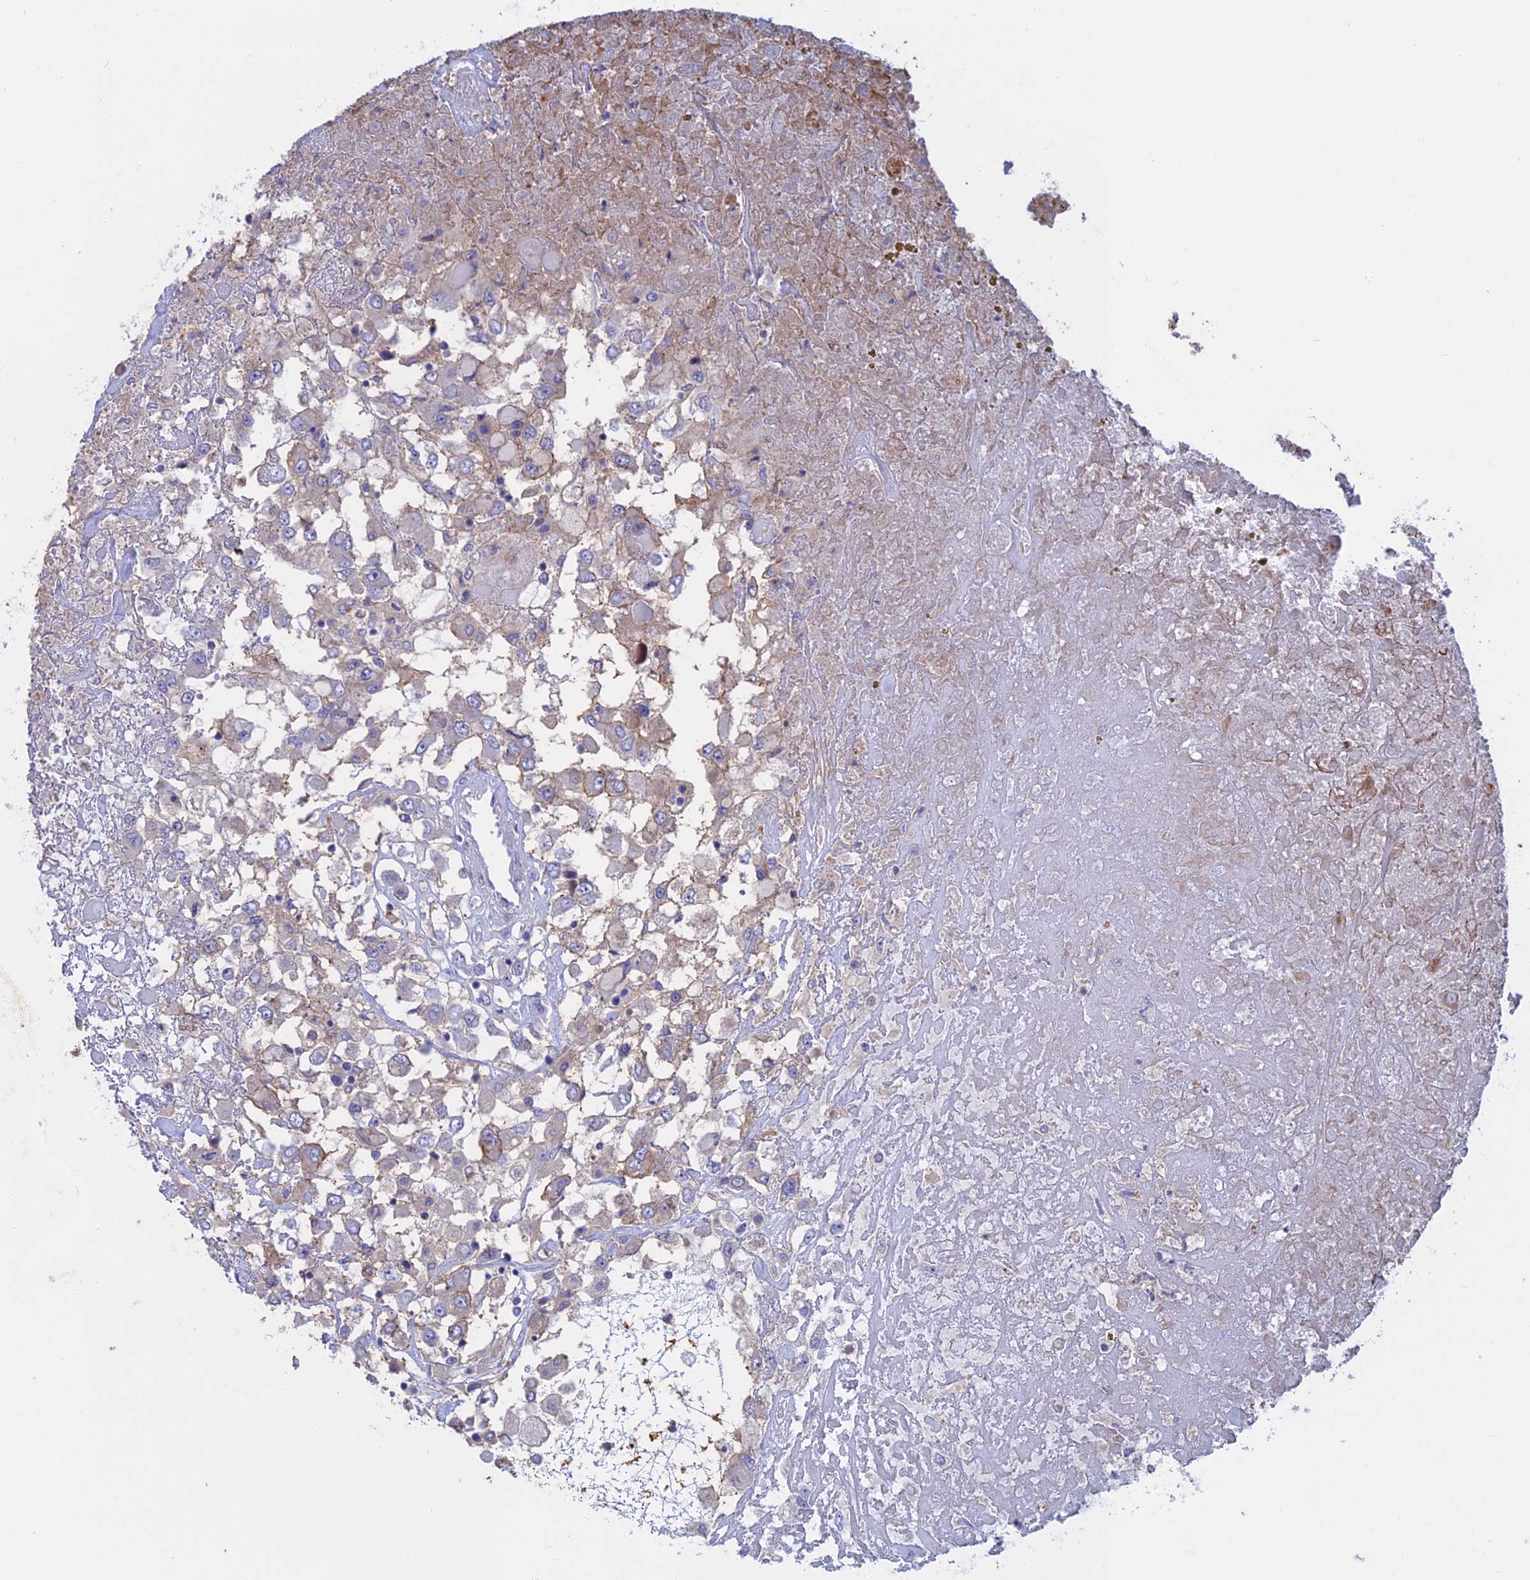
{"staining": {"intensity": "weak", "quantity": "<25%", "location": "cytoplasmic/membranous"}, "tissue": "renal cancer", "cell_type": "Tumor cells", "image_type": "cancer", "snomed": [{"axis": "morphology", "description": "Adenocarcinoma, NOS"}, {"axis": "topography", "description": "Kidney"}], "caption": "Tumor cells are negative for protein expression in human renal cancer. (Immunohistochemistry, brightfield microscopy, high magnification).", "gene": "SLC2A6", "patient": {"sex": "female", "age": 52}}